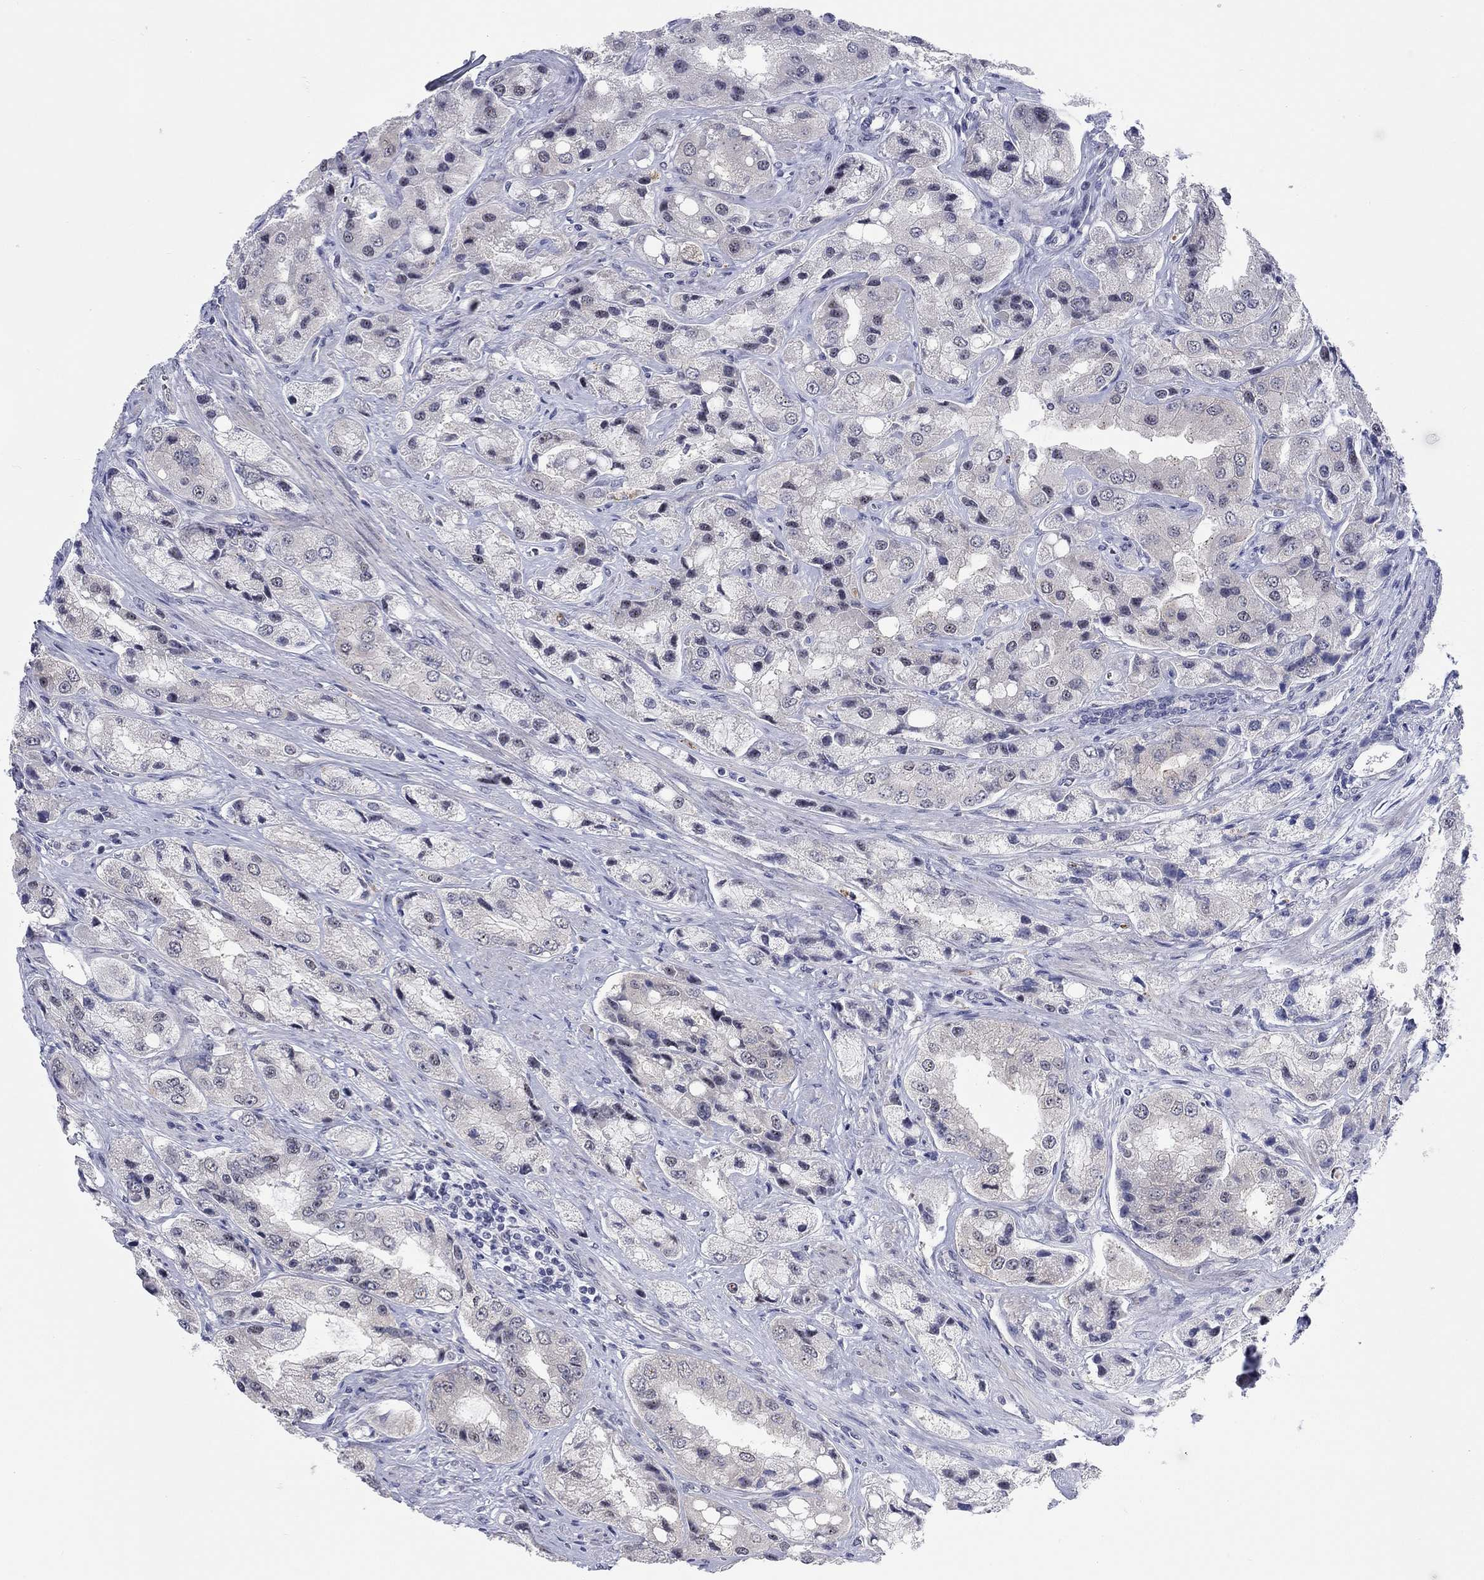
{"staining": {"intensity": "negative", "quantity": "none", "location": "none"}, "tissue": "prostate cancer", "cell_type": "Tumor cells", "image_type": "cancer", "snomed": [{"axis": "morphology", "description": "Adenocarcinoma, Low grade"}, {"axis": "topography", "description": "Prostate"}], "caption": "This is an IHC micrograph of human prostate cancer. There is no positivity in tumor cells.", "gene": "WASF3", "patient": {"sex": "male", "age": 69}}